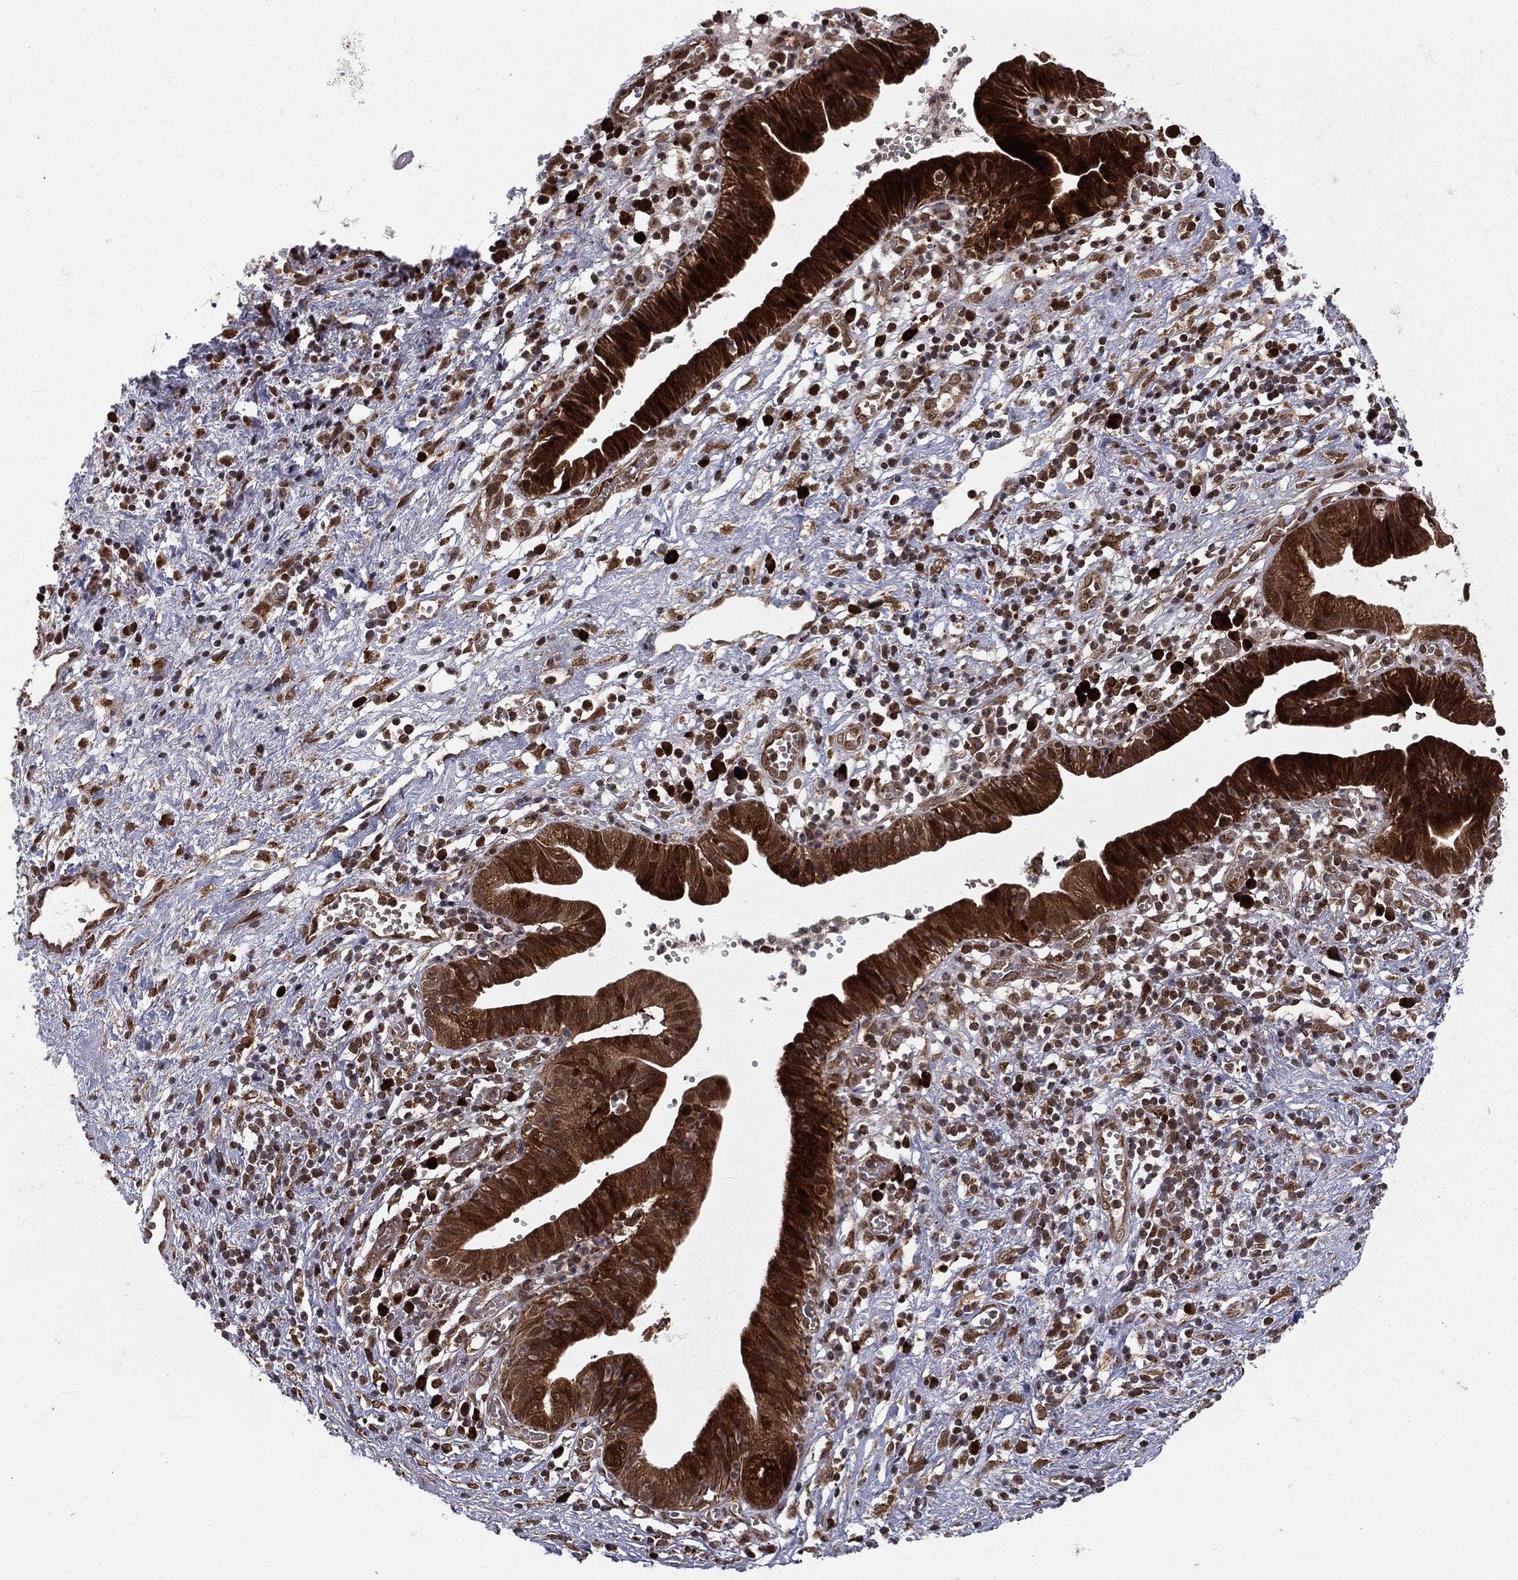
{"staining": {"intensity": "strong", "quantity": ">75%", "location": "cytoplasmic/membranous,nuclear"}, "tissue": "pancreatic cancer", "cell_type": "Tumor cells", "image_type": "cancer", "snomed": [{"axis": "morphology", "description": "Adenocarcinoma, NOS"}, {"axis": "topography", "description": "Pancreas"}], "caption": "The image reveals a brown stain indicating the presence of a protein in the cytoplasmic/membranous and nuclear of tumor cells in pancreatic cancer.", "gene": "MDM2", "patient": {"sex": "female", "age": 73}}